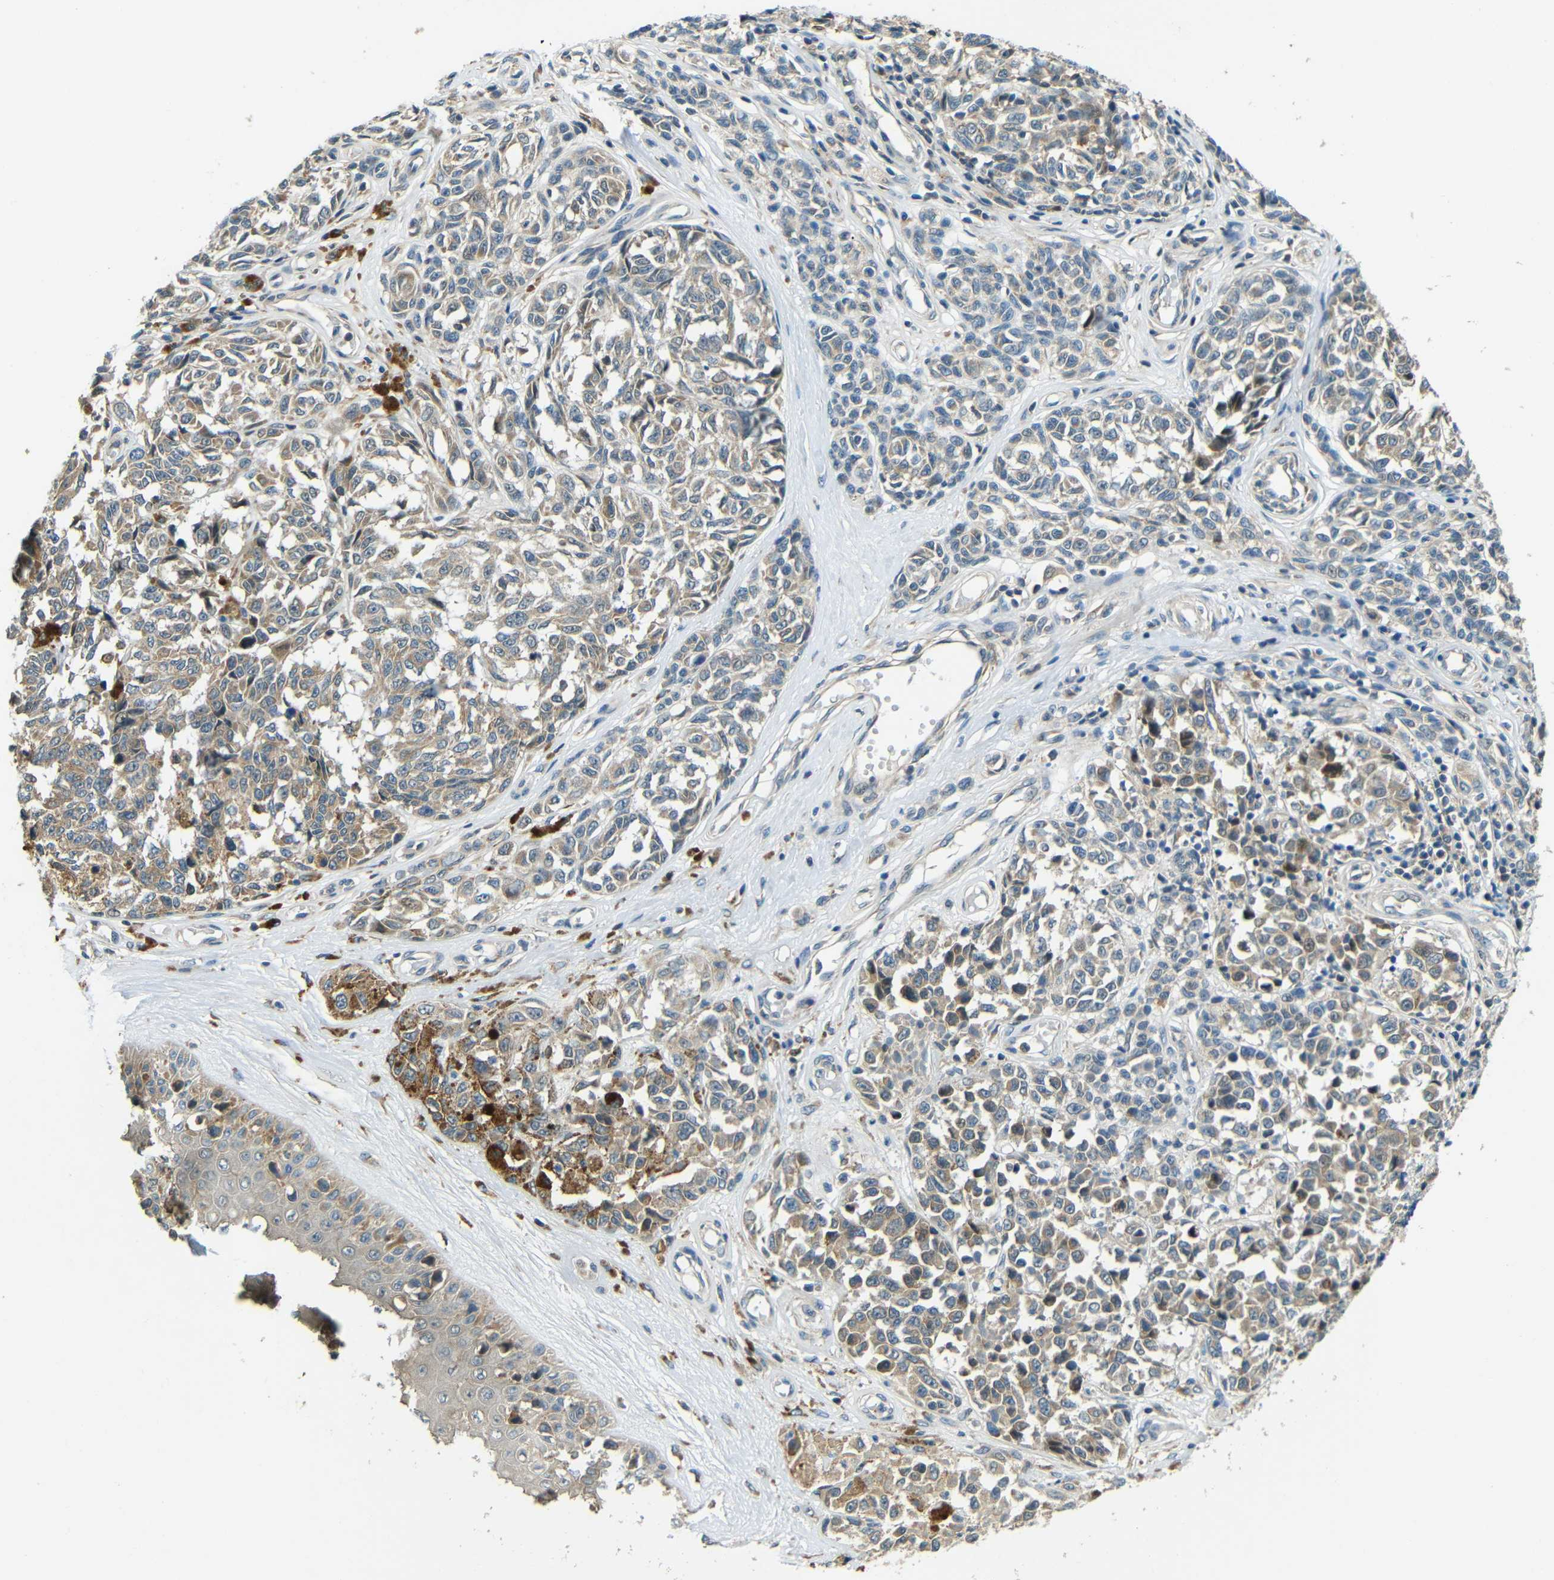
{"staining": {"intensity": "weak", "quantity": ">75%", "location": "cytoplasmic/membranous"}, "tissue": "melanoma", "cell_type": "Tumor cells", "image_type": "cancer", "snomed": [{"axis": "morphology", "description": "Malignant melanoma, NOS"}, {"axis": "topography", "description": "Skin"}], "caption": "Weak cytoplasmic/membranous protein positivity is present in about >75% of tumor cells in melanoma.", "gene": "FNDC3A", "patient": {"sex": "female", "age": 64}}